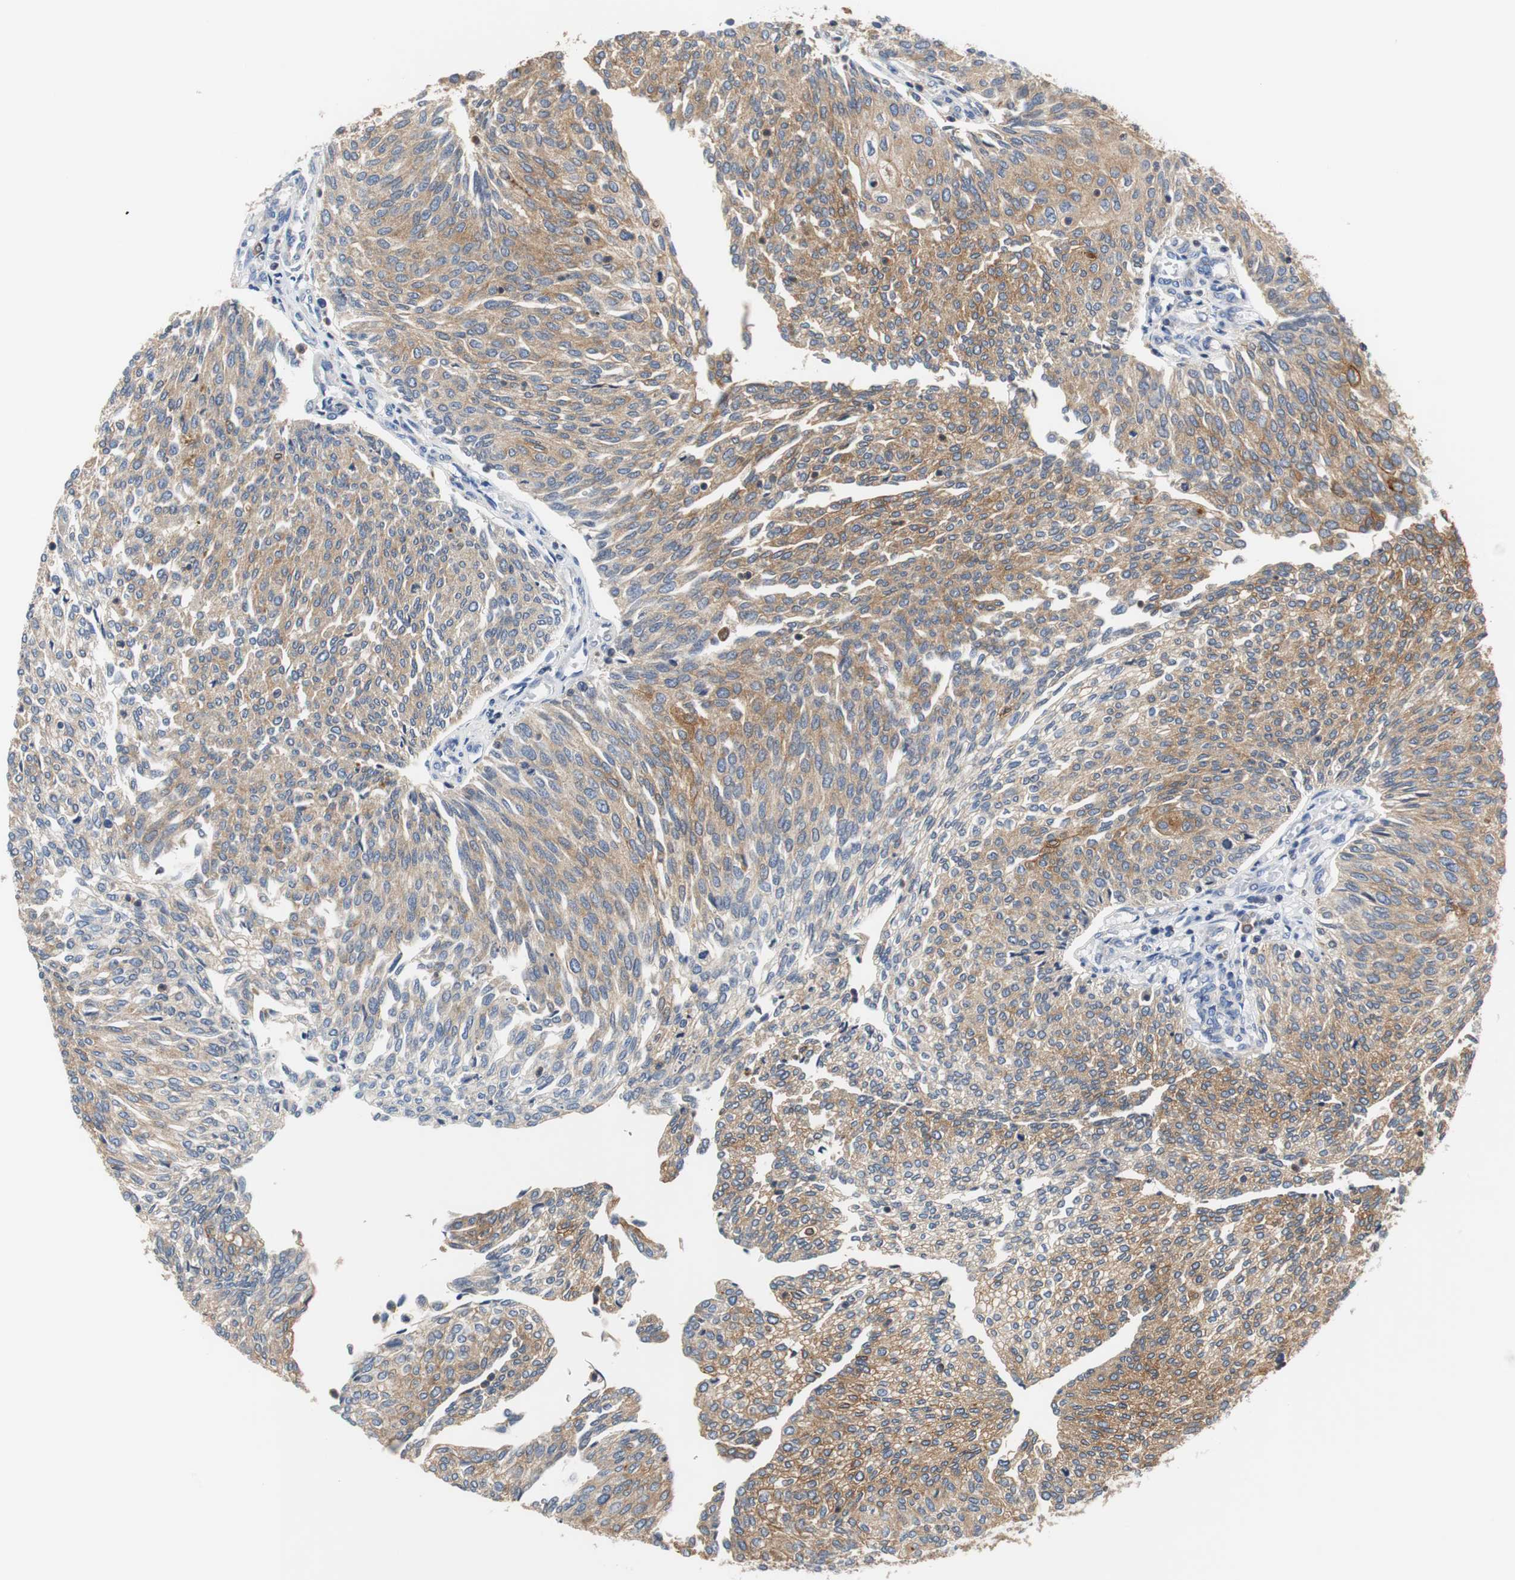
{"staining": {"intensity": "moderate", "quantity": ">75%", "location": "cytoplasmic/membranous"}, "tissue": "urothelial cancer", "cell_type": "Tumor cells", "image_type": "cancer", "snomed": [{"axis": "morphology", "description": "Urothelial carcinoma, Low grade"}, {"axis": "topography", "description": "Urinary bladder"}], "caption": "Immunohistochemistry staining of urothelial carcinoma (low-grade), which reveals medium levels of moderate cytoplasmic/membranous positivity in about >75% of tumor cells indicating moderate cytoplasmic/membranous protein positivity. The staining was performed using DAB (3,3'-diaminobenzidine) (brown) for protein detection and nuclei were counterstained in hematoxylin (blue).", "gene": "VAMP8", "patient": {"sex": "female", "age": 79}}